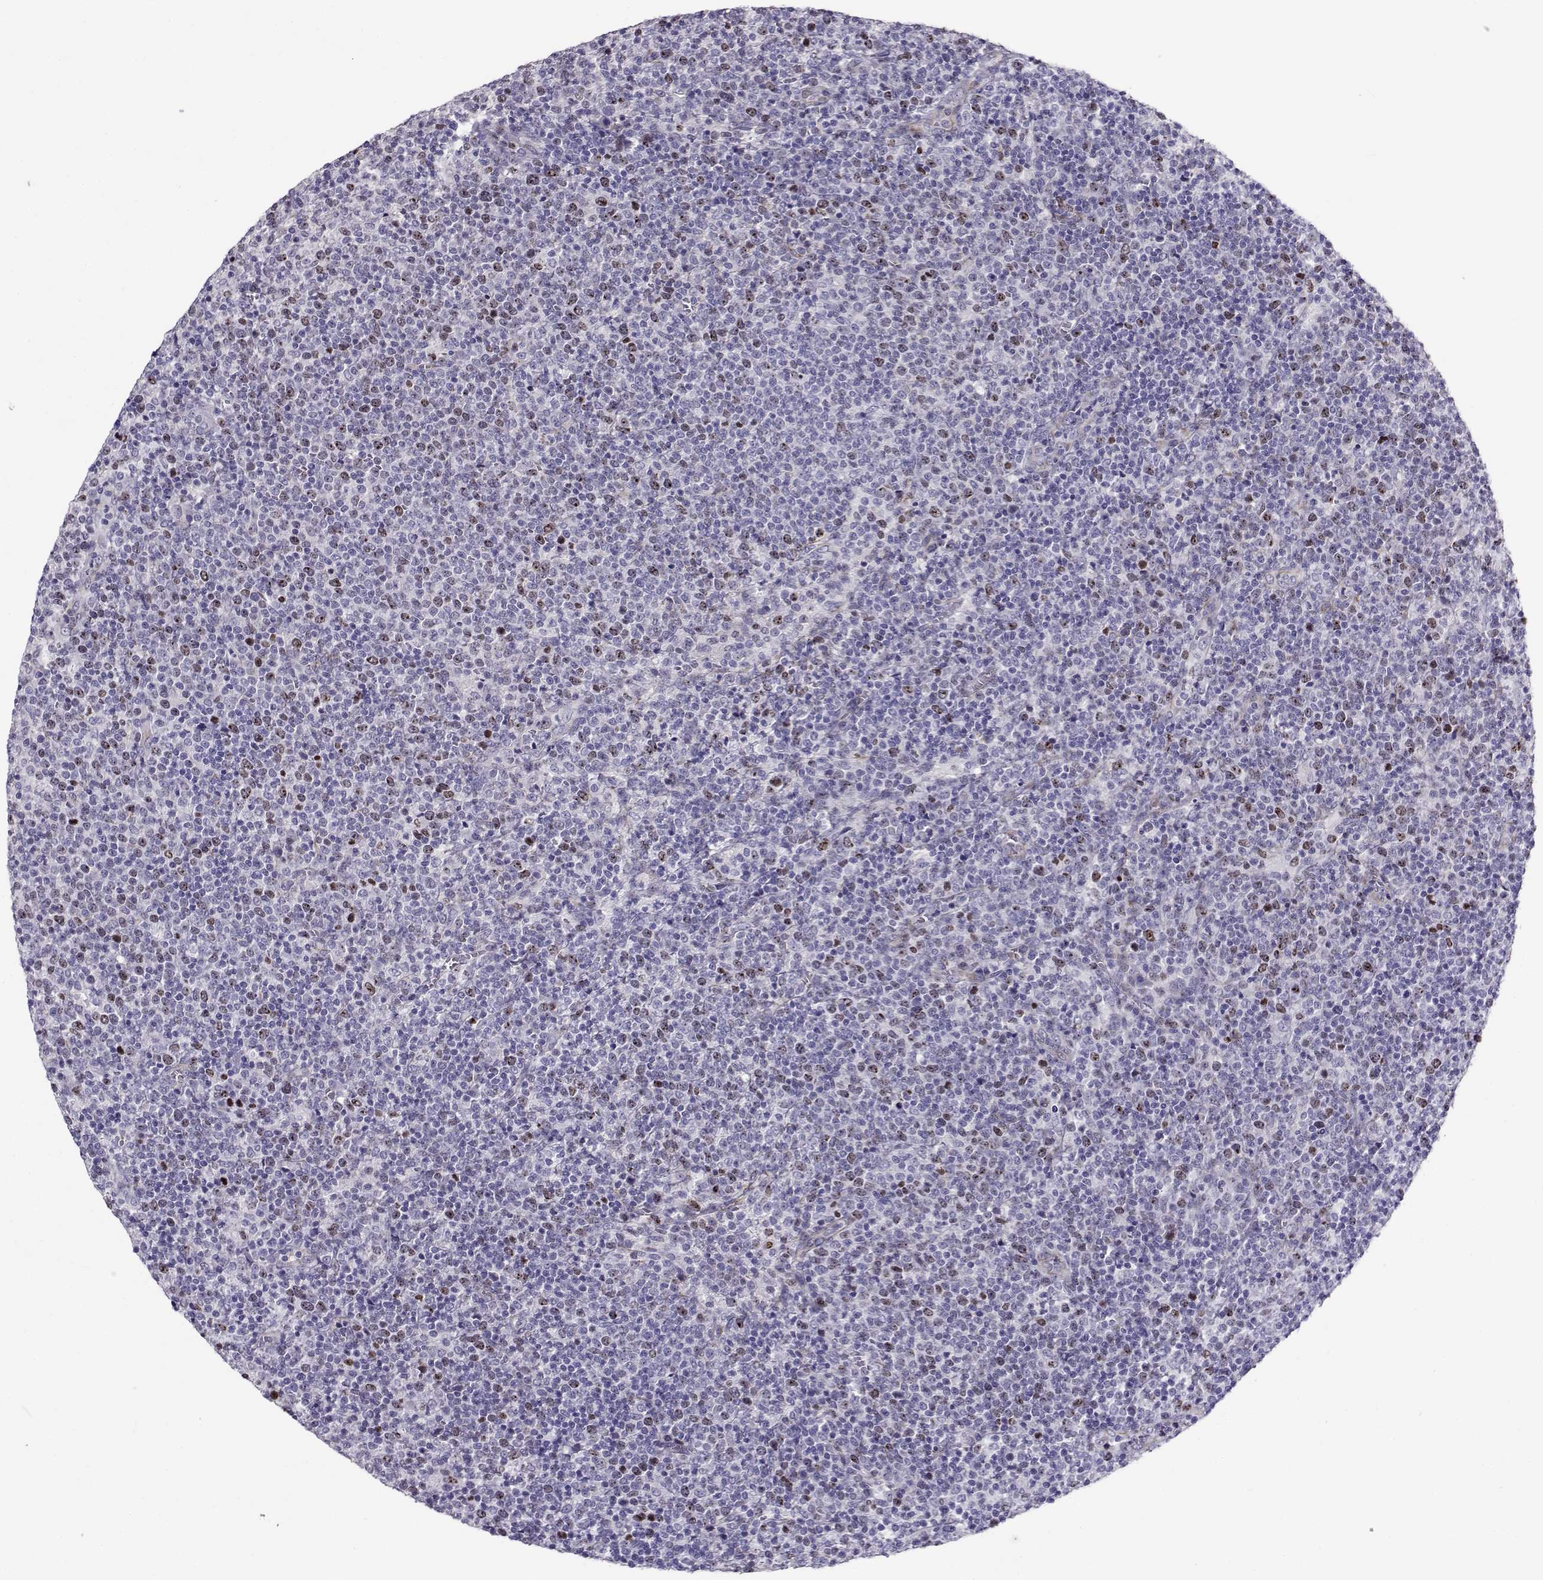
{"staining": {"intensity": "weak", "quantity": "<25%", "location": "nuclear"}, "tissue": "lymphoma", "cell_type": "Tumor cells", "image_type": "cancer", "snomed": [{"axis": "morphology", "description": "Malignant lymphoma, non-Hodgkin's type, High grade"}, {"axis": "topography", "description": "Lymph node"}], "caption": "DAB immunohistochemical staining of lymphoma exhibits no significant staining in tumor cells.", "gene": "NPW", "patient": {"sex": "male", "age": 61}}